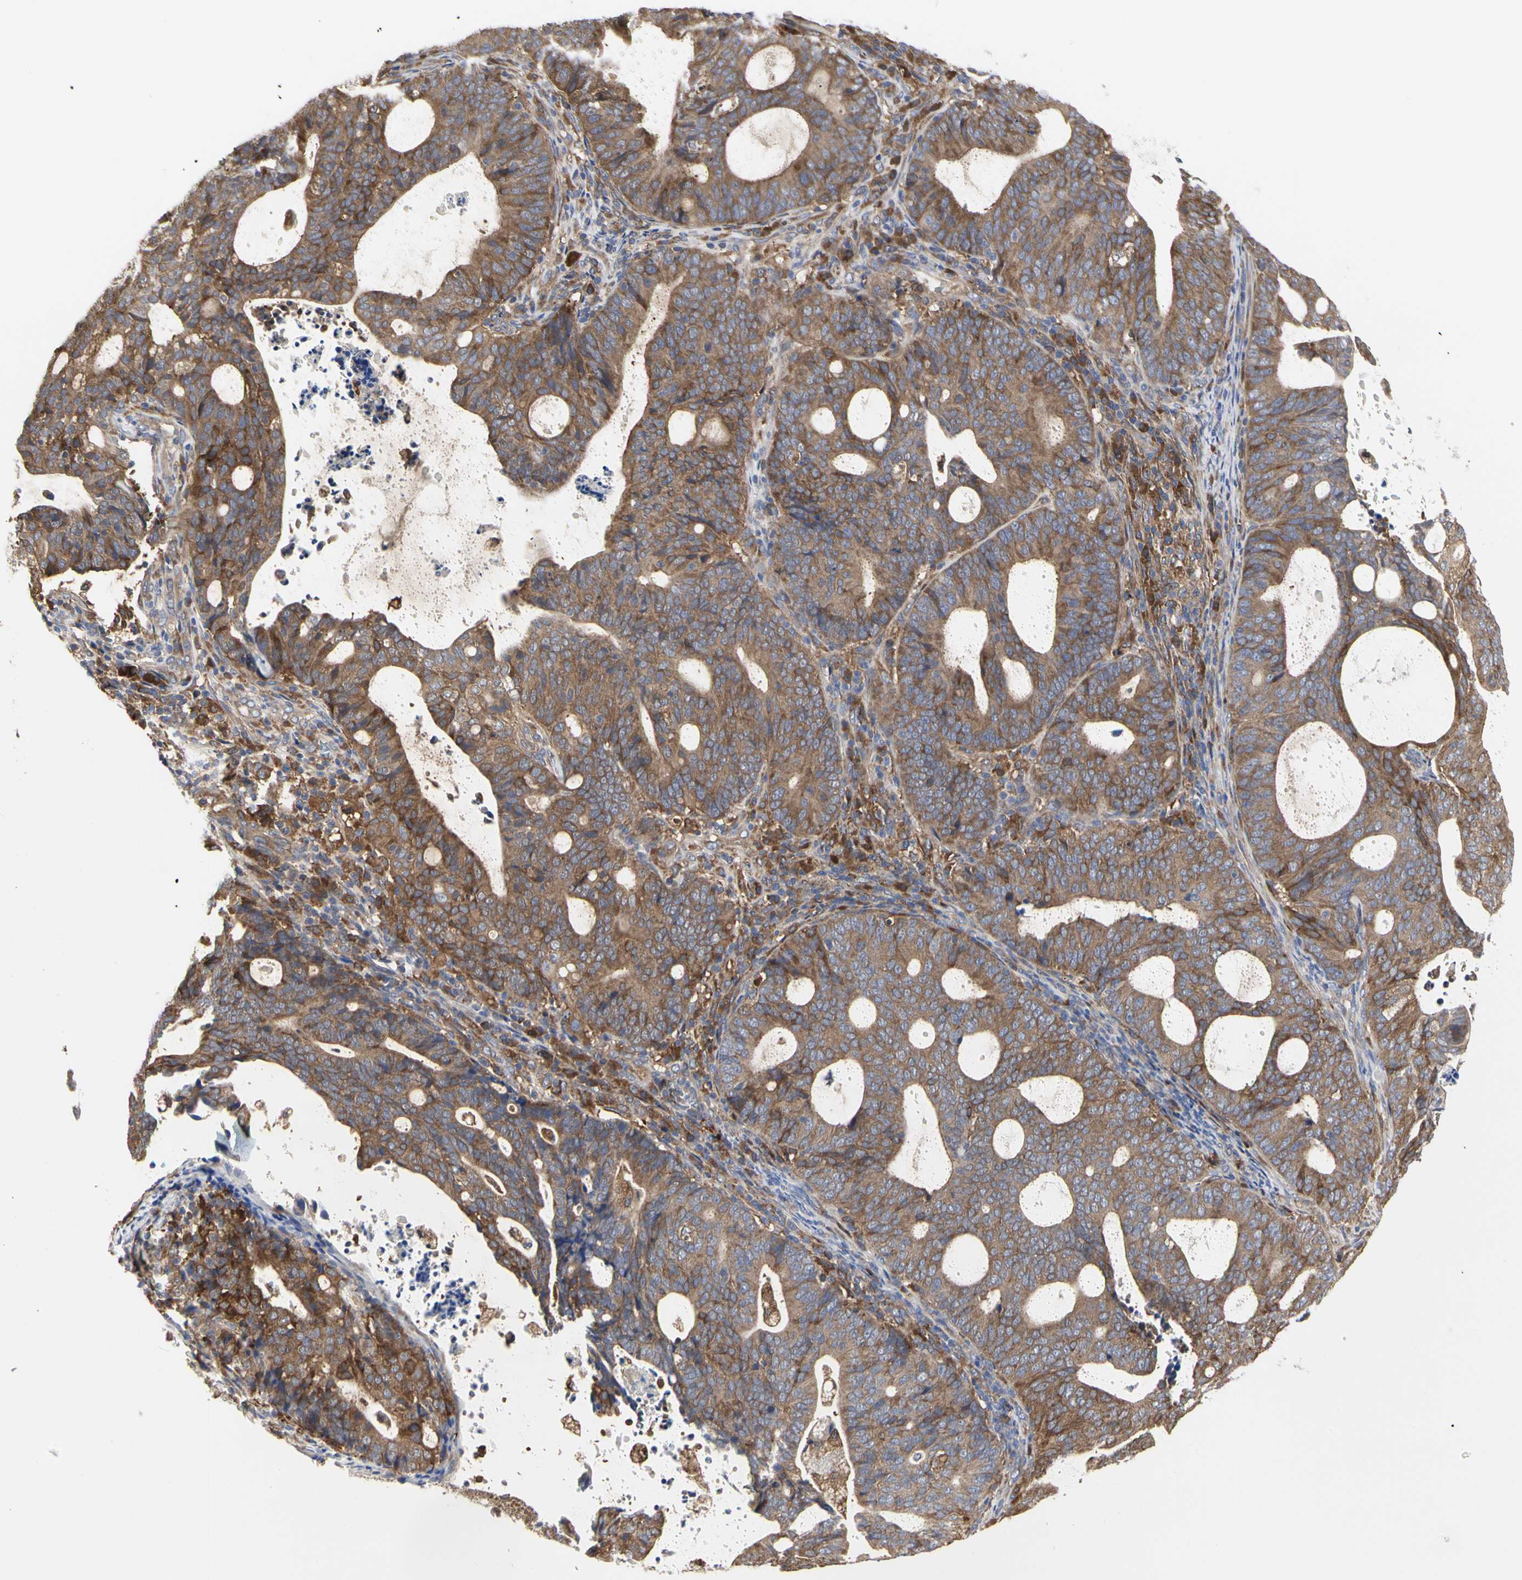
{"staining": {"intensity": "moderate", "quantity": ">75%", "location": "cytoplasmic/membranous"}, "tissue": "endometrial cancer", "cell_type": "Tumor cells", "image_type": "cancer", "snomed": [{"axis": "morphology", "description": "Adenocarcinoma, NOS"}, {"axis": "topography", "description": "Uterus"}], "caption": "Human endometrial cancer (adenocarcinoma) stained for a protein (brown) demonstrates moderate cytoplasmic/membranous positive positivity in approximately >75% of tumor cells.", "gene": "C3orf52", "patient": {"sex": "female", "age": 83}}